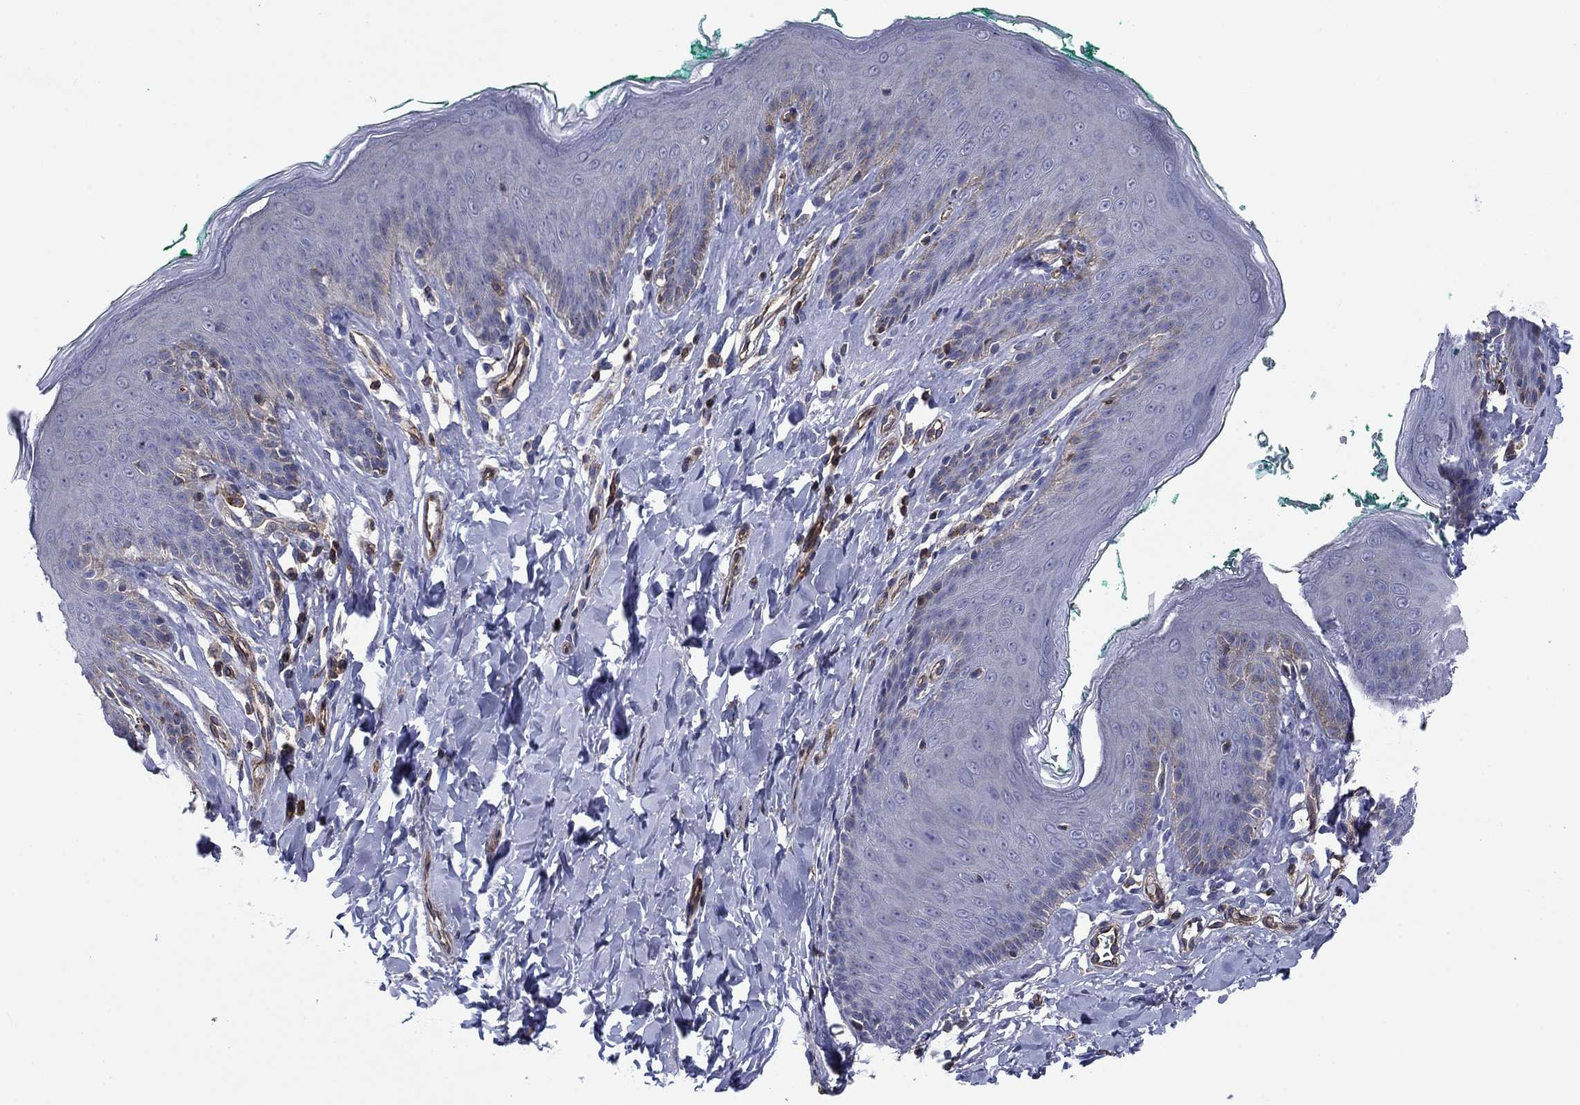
{"staining": {"intensity": "negative", "quantity": "none", "location": "none"}, "tissue": "skin", "cell_type": "Epidermal cells", "image_type": "normal", "snomed": [{"axis": "morphology", "description": "Normal tissue, NOS"}, {"axis": "topography", "description": "Vulva"}], "caption": "DAB (3,3'-diaminobenzidine) immunohistochemical staining of benign human skin exhibits no significant expression in epidermal cells. (Brightfield microscopy of DAB (3,3'-diaminobenzidine) immunohistochemistry at high magnification).", "gene": "PSD4", "patient": {"sex": "female", "age": 66}}